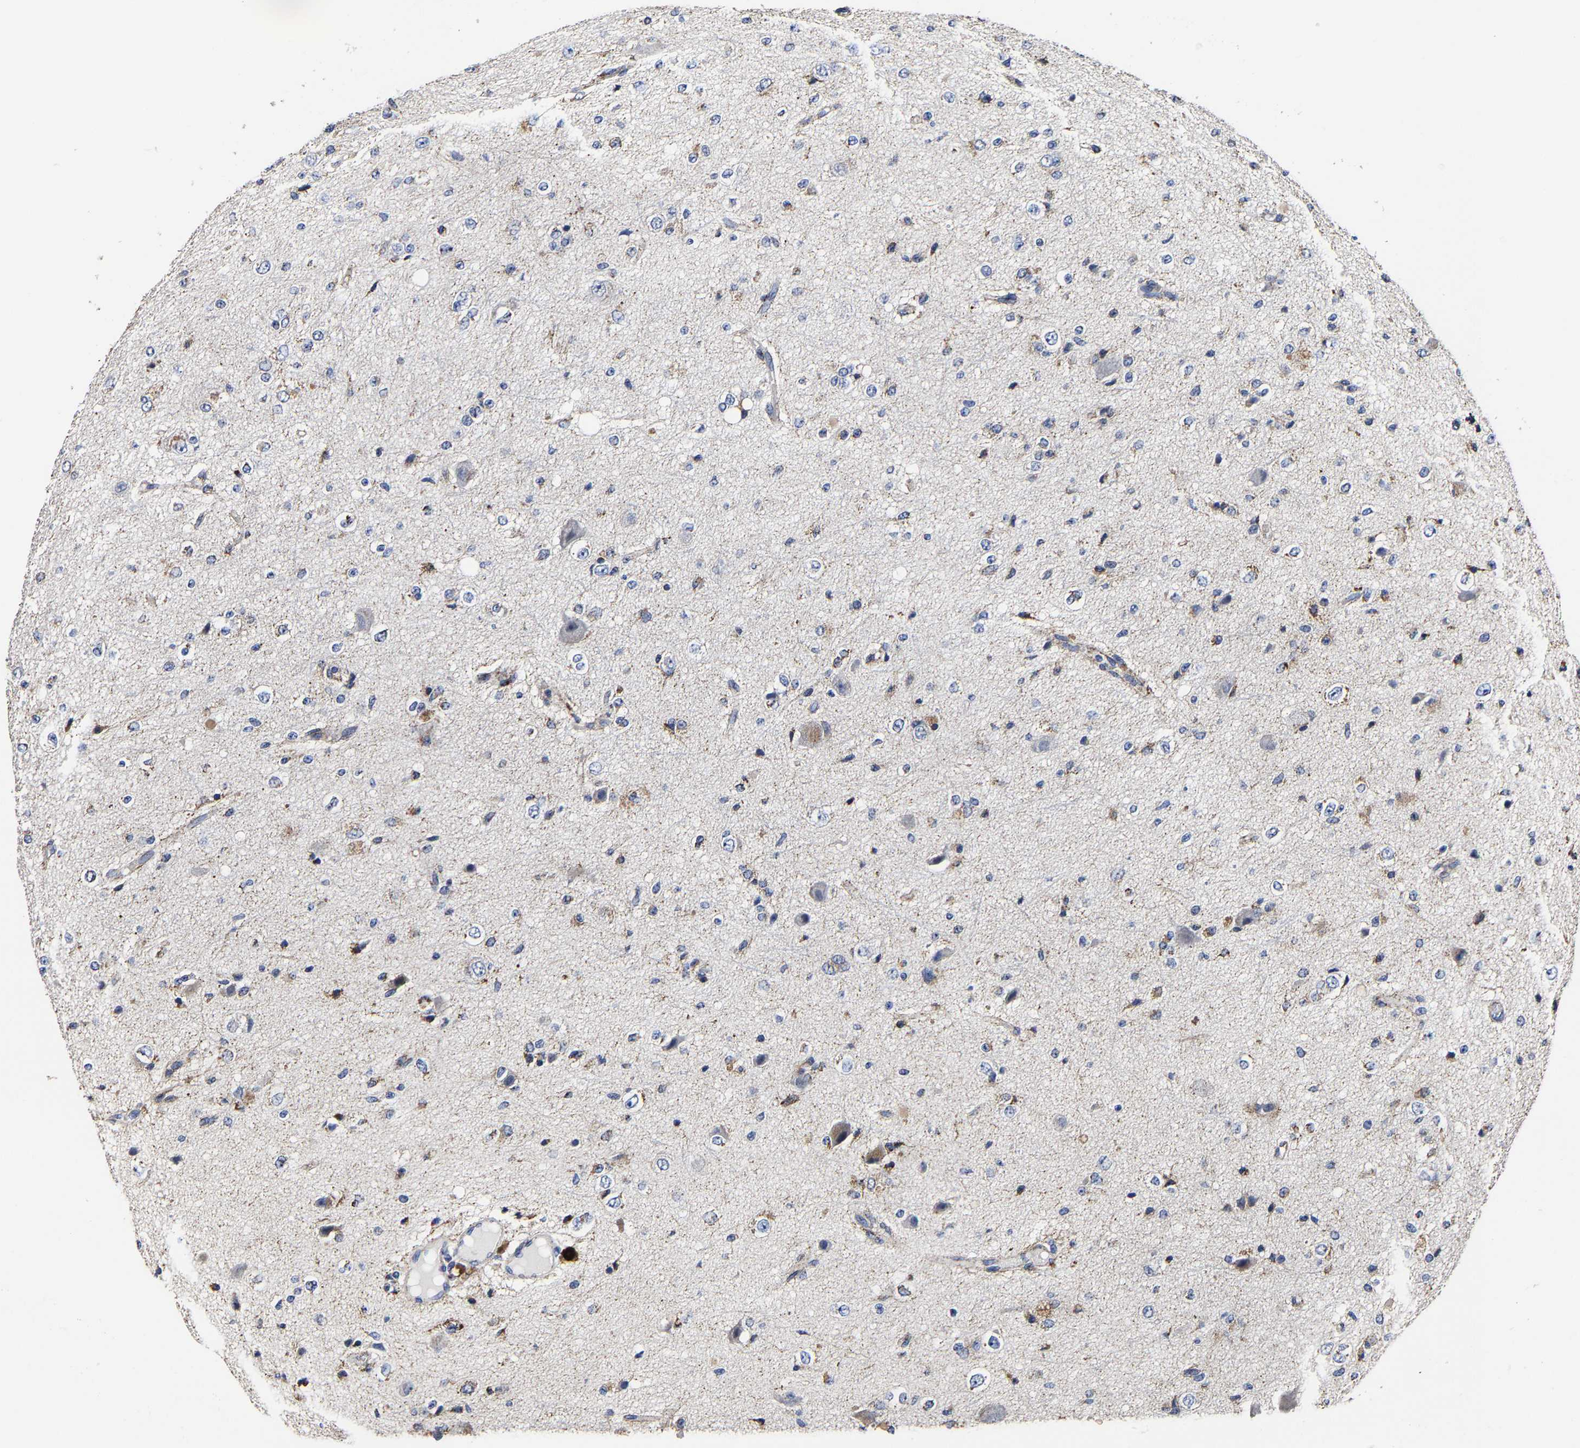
{"staining": {"intensity": "weak", "quantity": "<25%", "location": "cytoplasmic/membranous"}, "tissue": "glioma", "cell_type": "Tumor cells", "image_type": "cancer", "snomed": [{"axis": "morphology", "description": "Glioma, malignant, High grade"}, {"axis": "topography", "description": "pancreas cauda"}], "caption": "Tumor cells are negative for brown protein staining in glioma. (DAB immunohistochemistry, high magnification).", "gene": "AASS", "patient": {"sex": "male", "age": 60}}